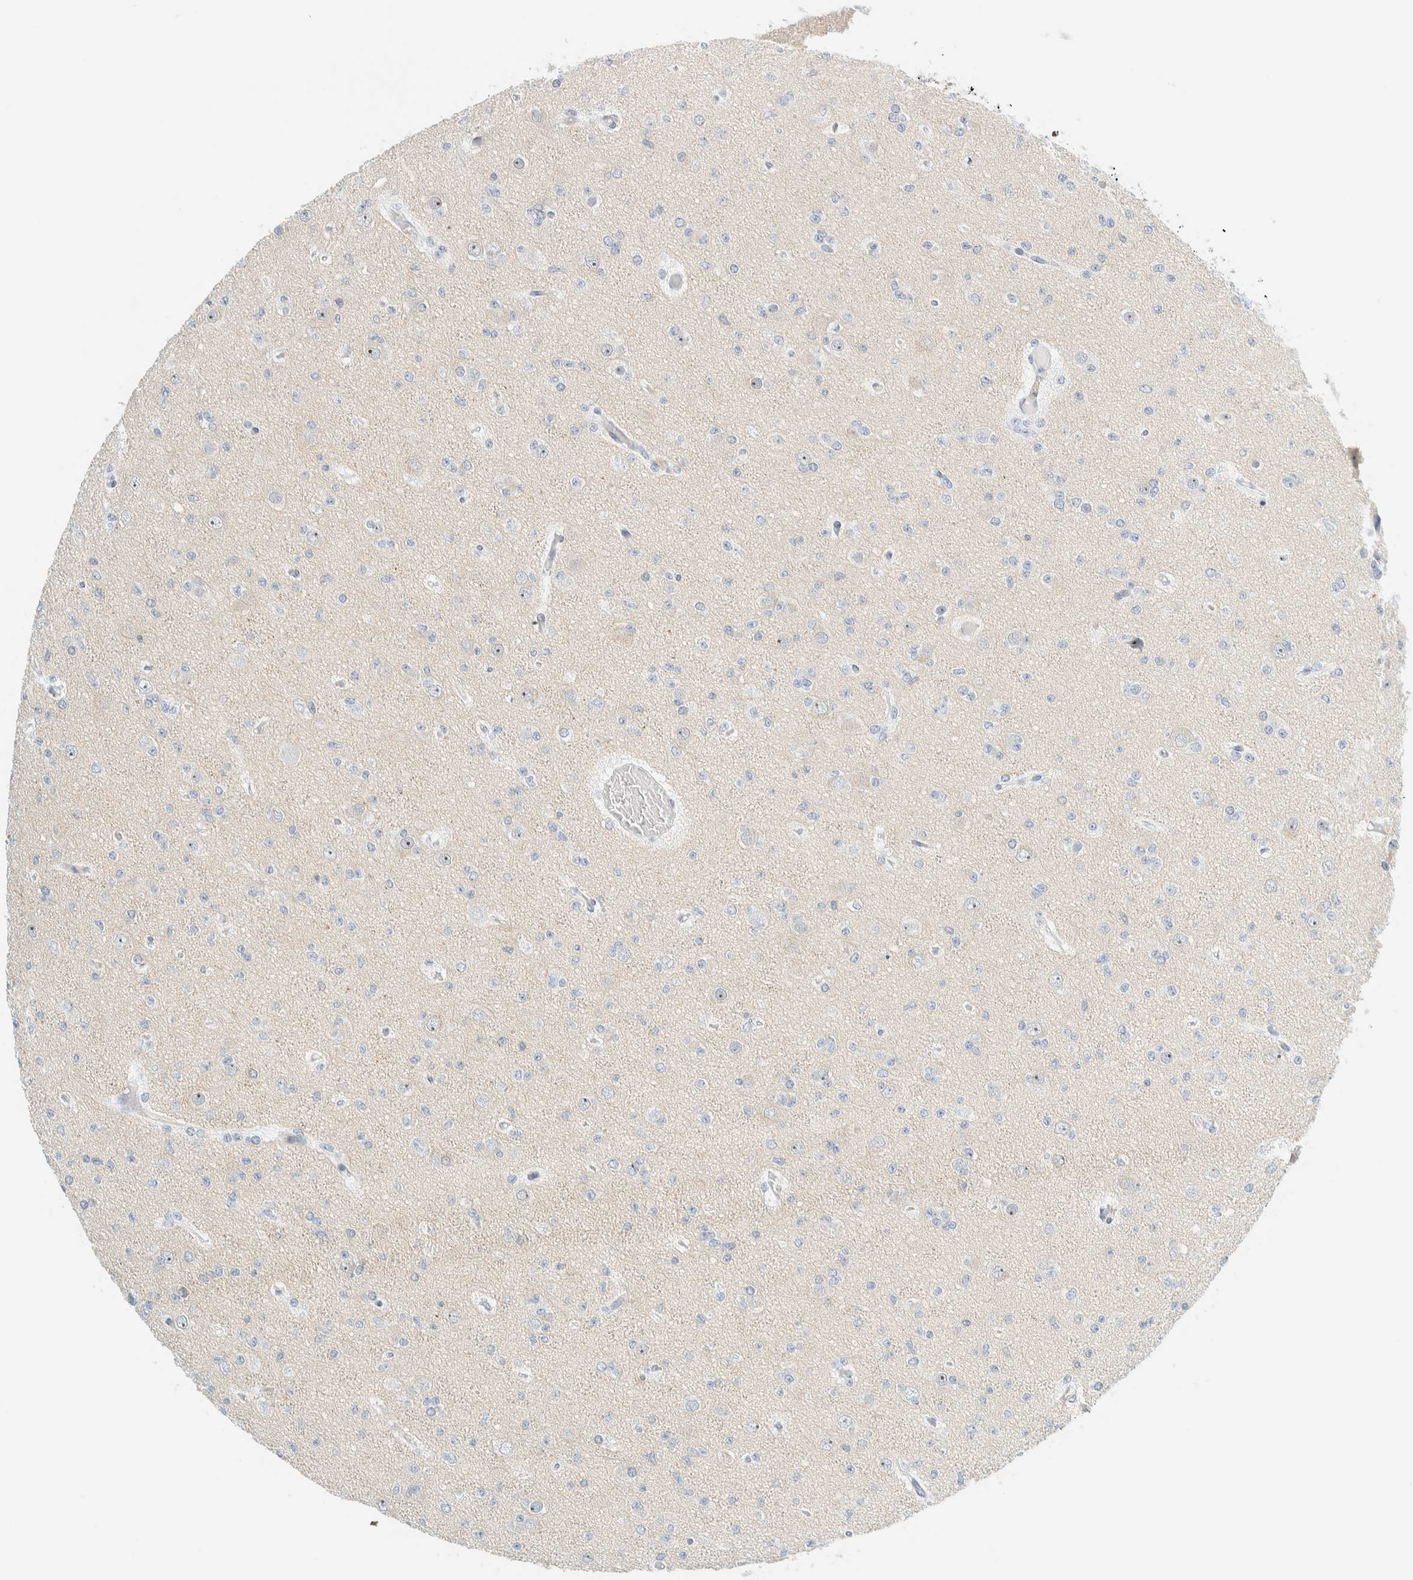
{"staining": {"intensity": "negative", "quantity": "none", "location": "none"}, "tissue": "glioma", "cell_type": "Tumor cells", "image_type": "cancer", "snomed": [{"axis": "morphology", "description": "Glioma, malignant, Low grade"}, {"axis": "topography", "description": "Brain"}], "caption": "Immunohistochemistry histopathology image of neoplastic tissue: human glioma stained with DAB (3,3'-diaminobenzidine) shows no significant protein staining in tumor cells.", "gene": "NDE1", "patient": {"sex": "female", "age": 22}}